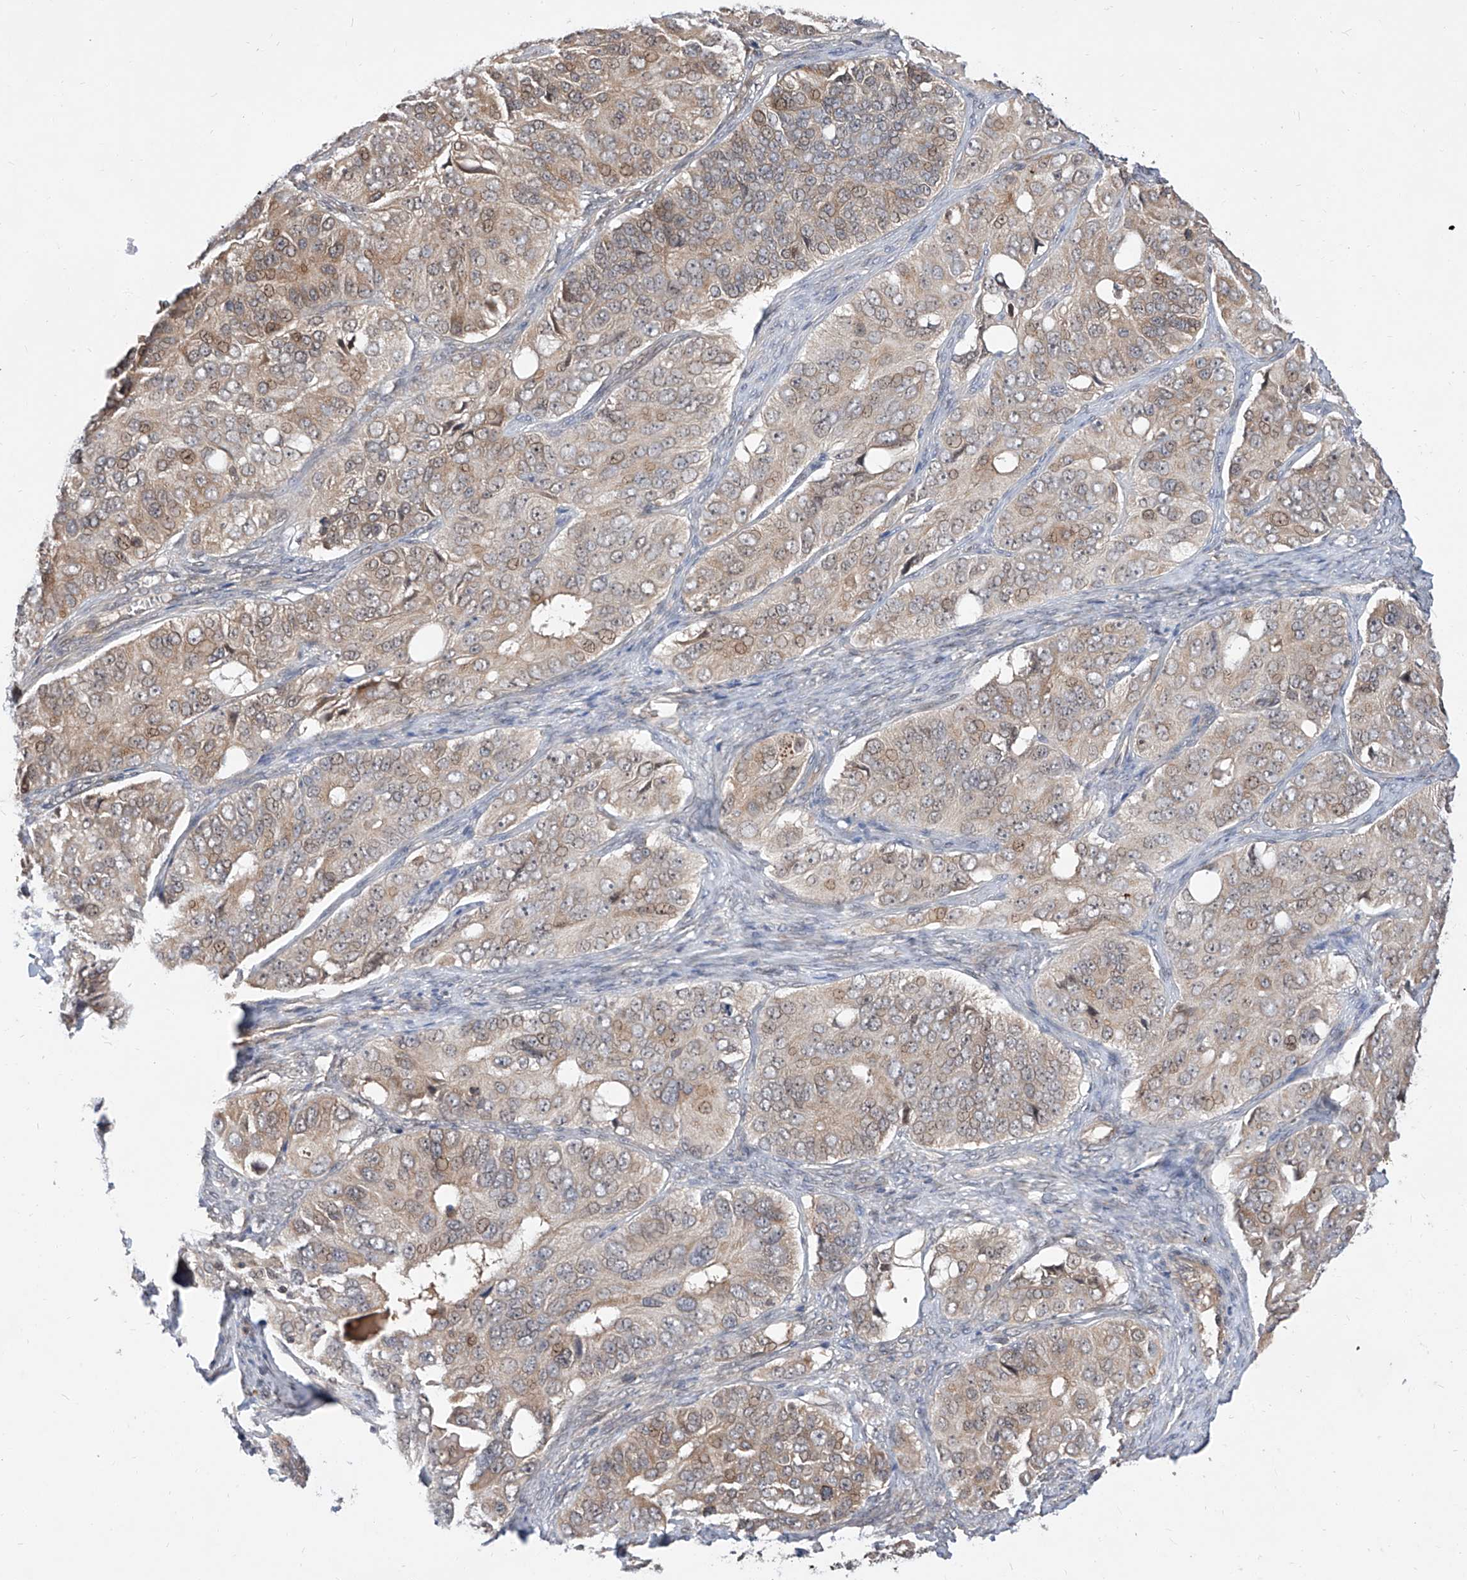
{"staining": {"intensity": "weak", "quantity": ">75%", "location": "cytoplasmic/membranous,nuclear"}, "tissue": "ovarian cancer", "cell_type": "Tumor cells", "image_type": "cancer", "snomed": [{"axis": "morphology", "description": "Carcinoma, endometroid"}, {"axis": "topography", "description": "Ovary"}], "caption": "Immunohistochemical staining of human endometroid carcinoma (ovarian) displays low levels of weak cytoplasmic/membranous and nuclear expression in about >75% of tumor cells.", "gene": "DIRAS3", "patient": {"sex": "female", "age": 51}}